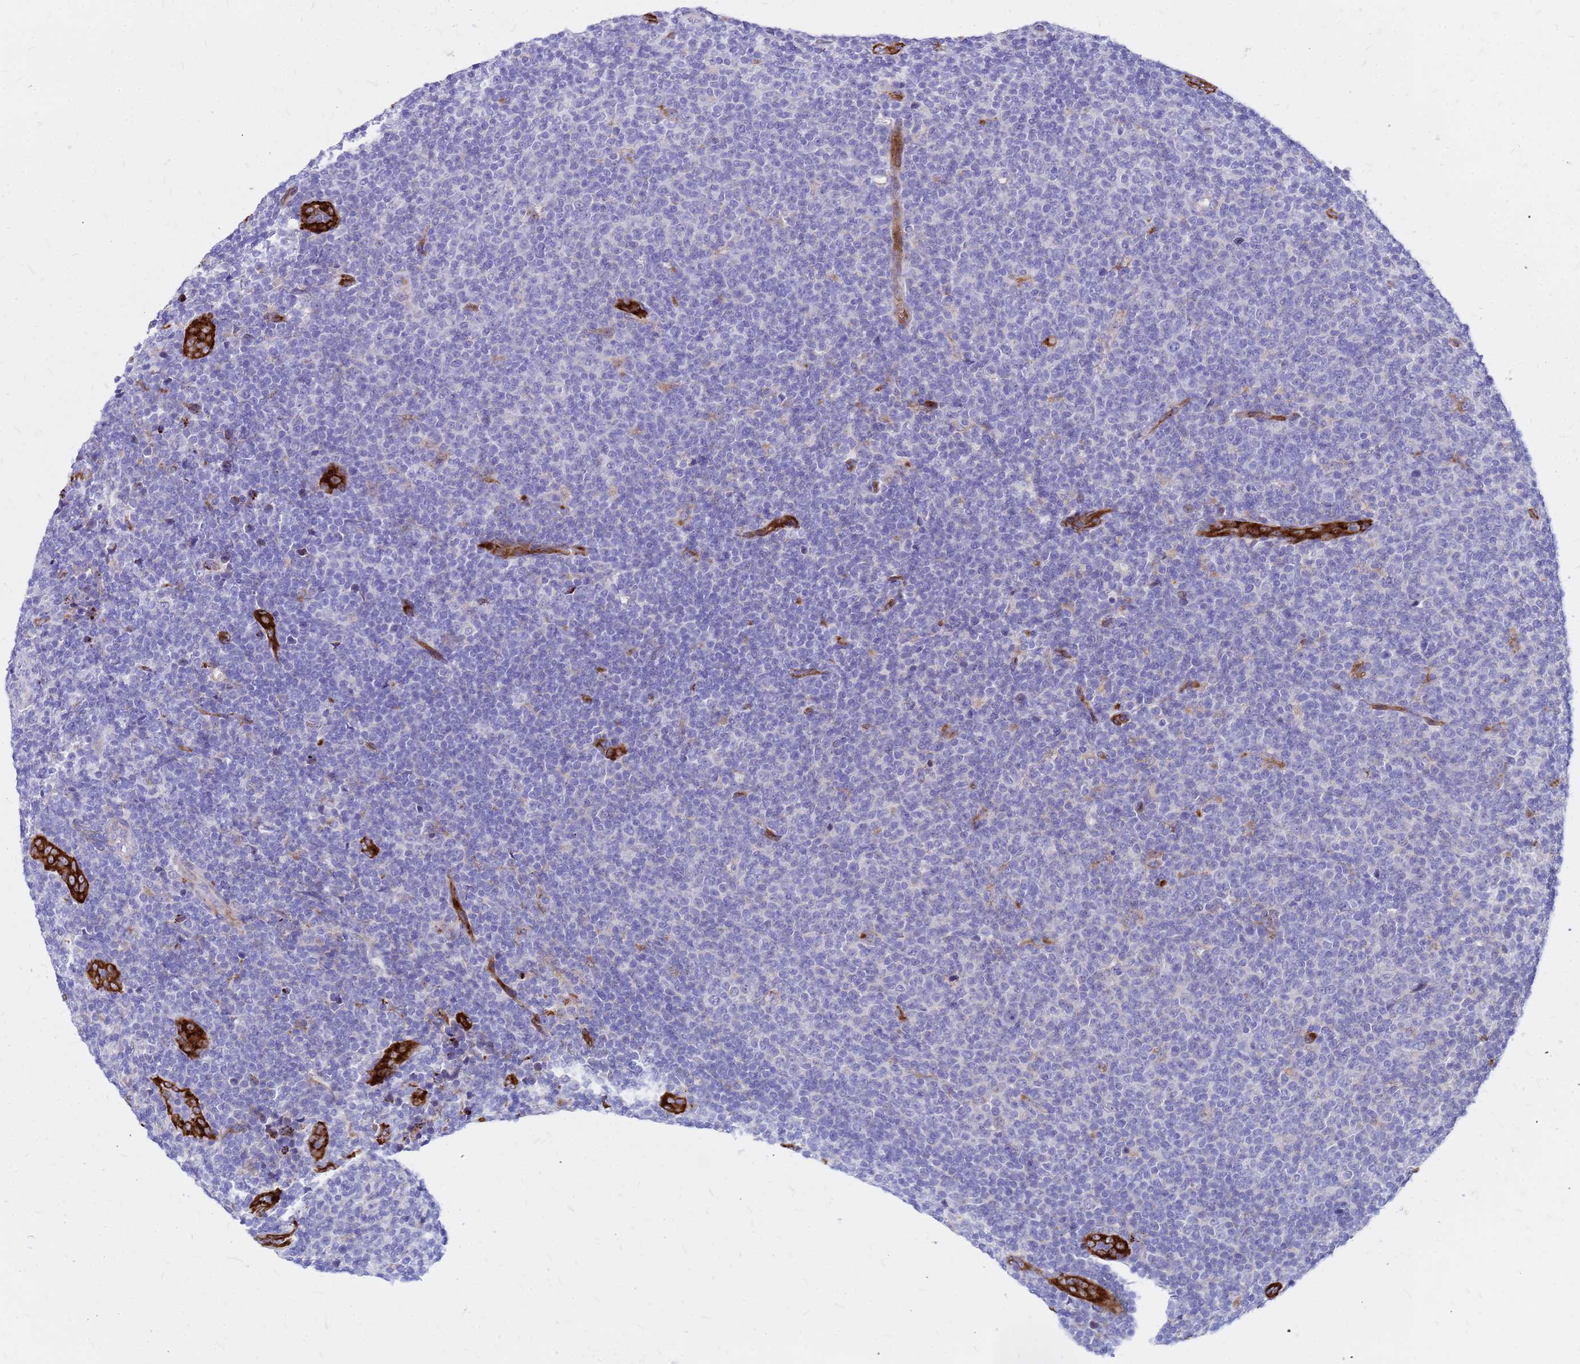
{"staining": {"intensity": "negative", "quantity": "none", "location": "none"}, "tissue": "lymphoma", "cell_type": "Tumor cells", "image_type": "cancer", "snomed": [{"axis": "morphology", "description": "Malignant lymphoma, non-Hodgkin's type, Low grade"}, {"axis": "topography", "description": "Lymph node"}], "caption": "Immunohistochemistry histopathology image of low-grade malignant lymphoma, non-Hodgkin's type stained for a protein (brown), which exhibits no expression in tumor cells.", "gene": "NOSTRIN", "patient": {"sex": "male", "age": 66}}